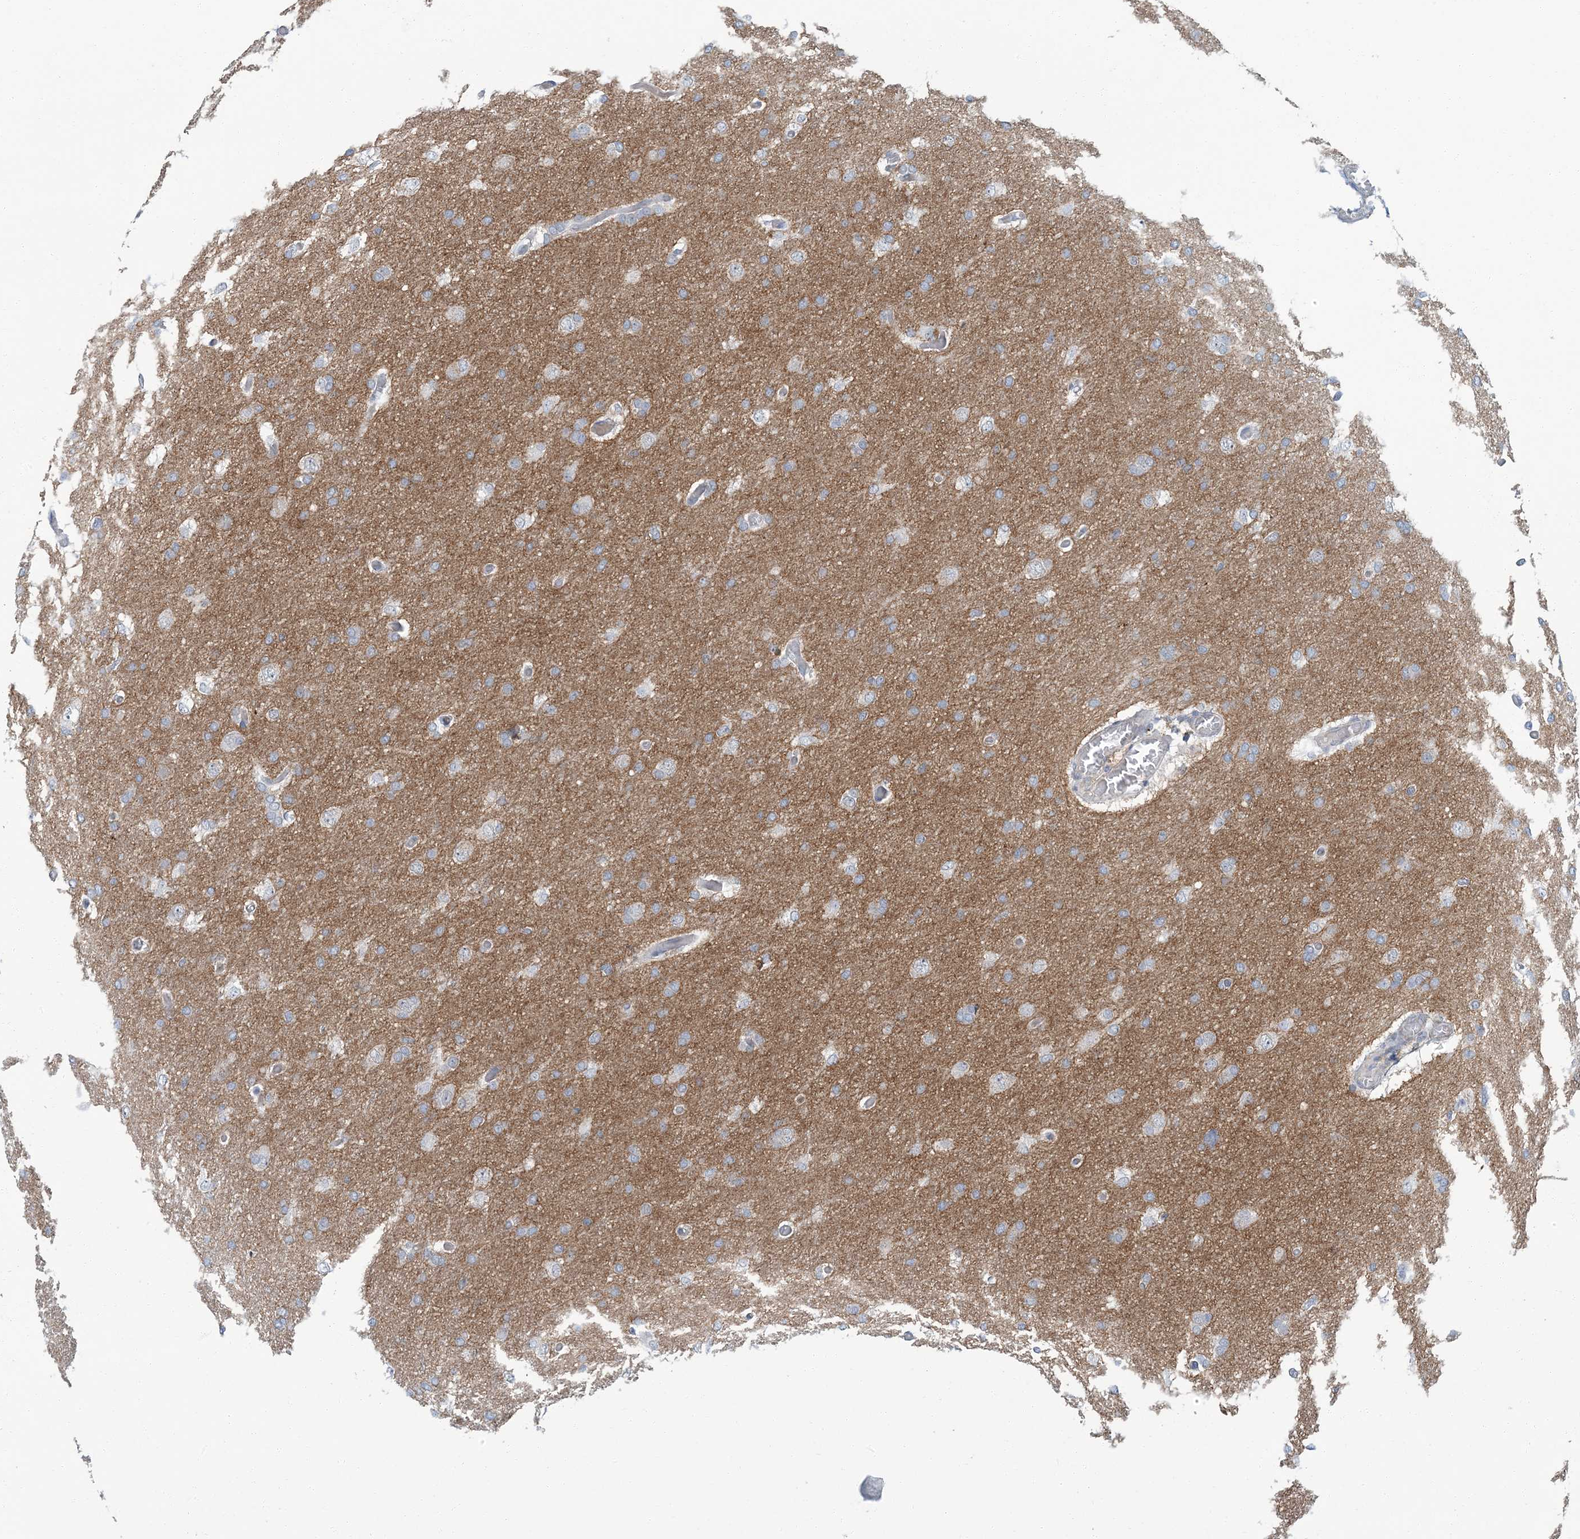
{"staining": {"intensity": "negative", "quantity": "none", "location": "none"}, "tissue": "glioma", "cell_type": "Tumor cells", "image_type": "cancer", "snomed": [{"axis": "morphology", "description": "Glioma, malignant, High grade"}, {"axis": "topography", "description": "Cerebral cortex"}], "caption": "There is no significant positivity in tumor cells of malignant glioma (high-grade). The staining was performed using DAB to visualize the protein expression in brown, while the nuclei were stained in blue with hematoxylin (Magnification: 20x).", "gene": "EPHA4", "patient": {"sex": "female", "age": 36}}